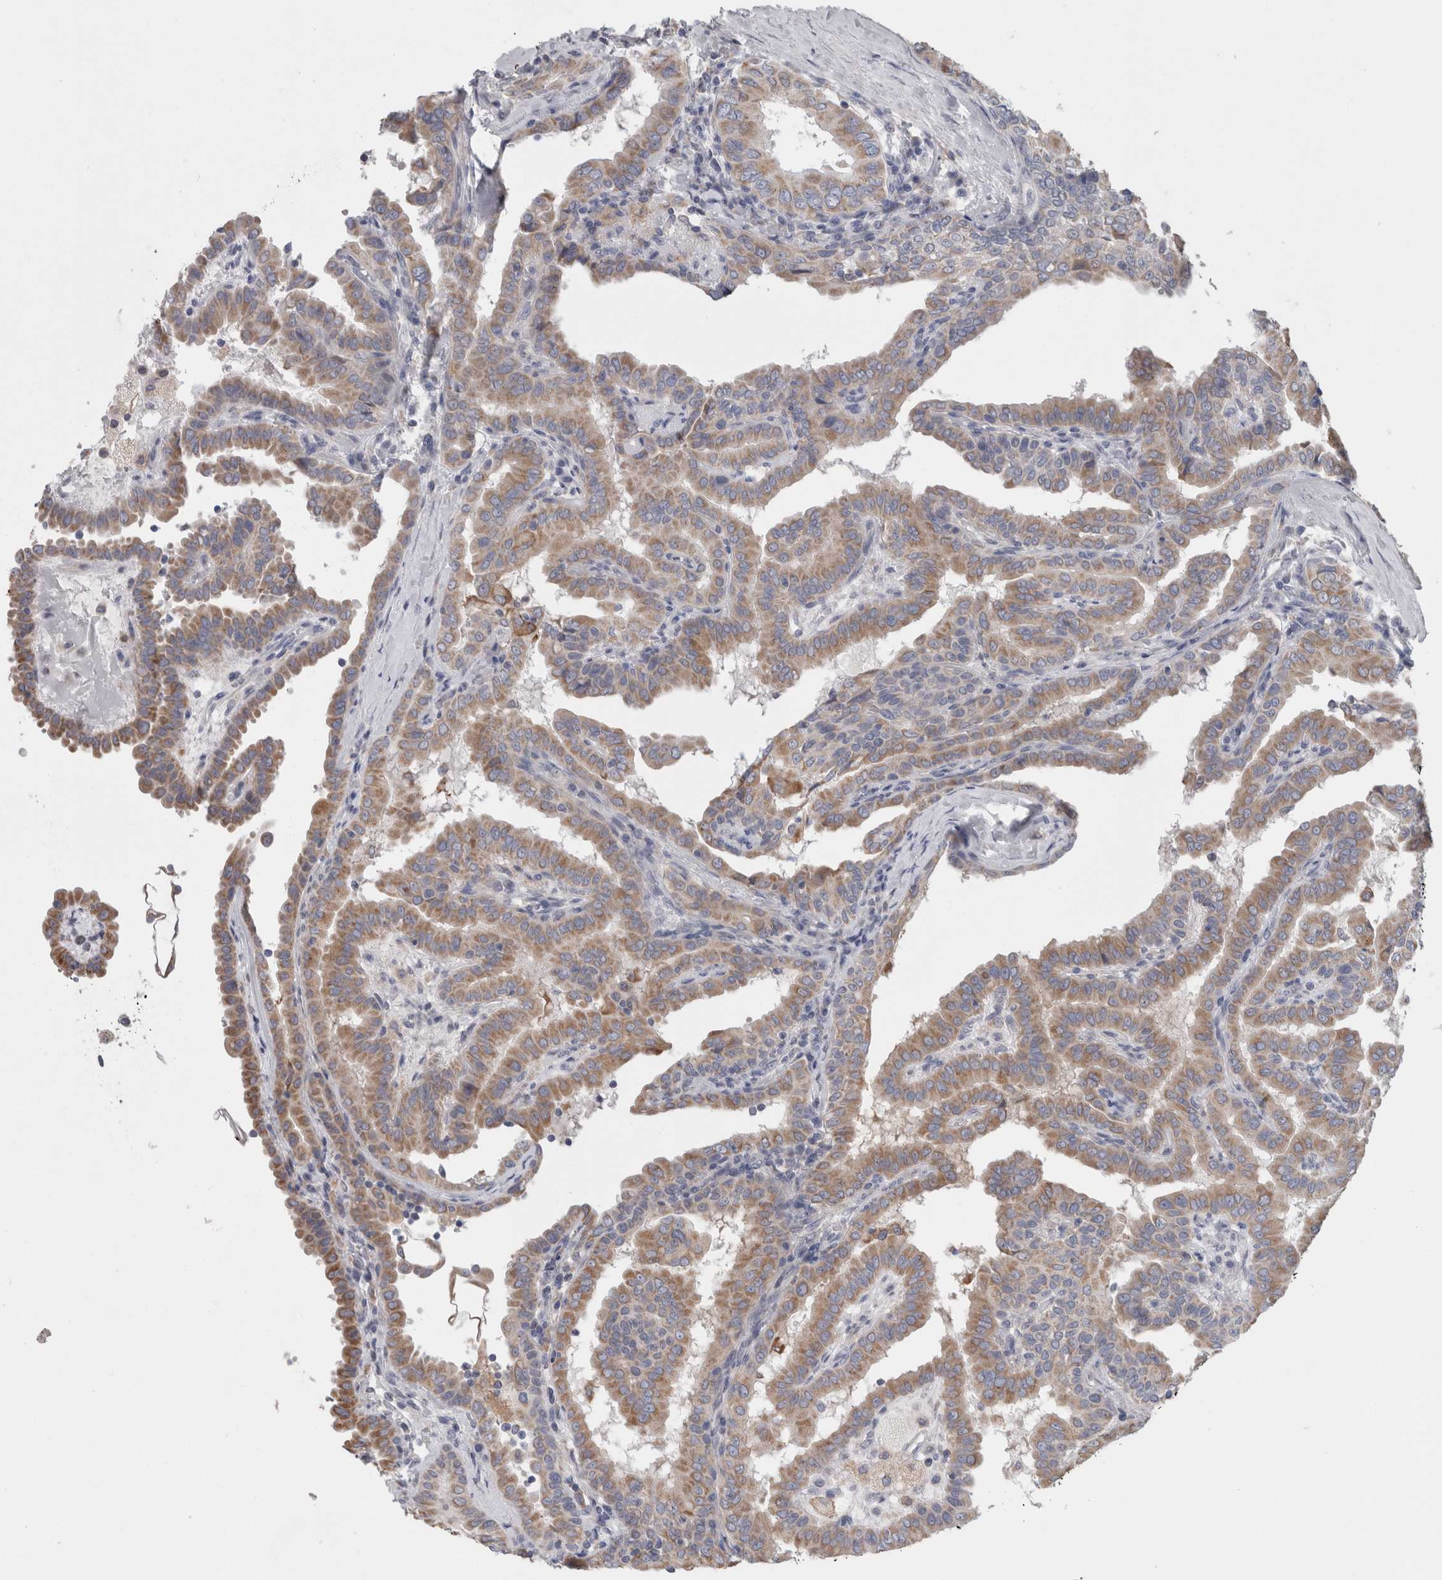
{"staining": {"intensity": "moderate", "quantity": ">75%", "location": "cytoplasmic/membranous"}, "tissue": "thyroid cancer", "cell_type": "Tumor cells", "image_type": "cancer", "snomed": [{"axis": "morphology", "description": "Papillary adenocarcinoma, NOS"}, {"axis": "topography", "description": "Thyroid gland"}], "caption": "Protein expression analysis of human papillary adenocarcinoma (thyroid) reveals moderate cytoplasmic/membranous staining in about >75% of tumor cells. Using DAB (3,3'-diaminobenzidine) (brown) and hematoxylin (blue) stains, captured at high magnification using brightfield microscopy.", "gene": "GDAP1", "patient": {"sex": "male", "age": 33}}